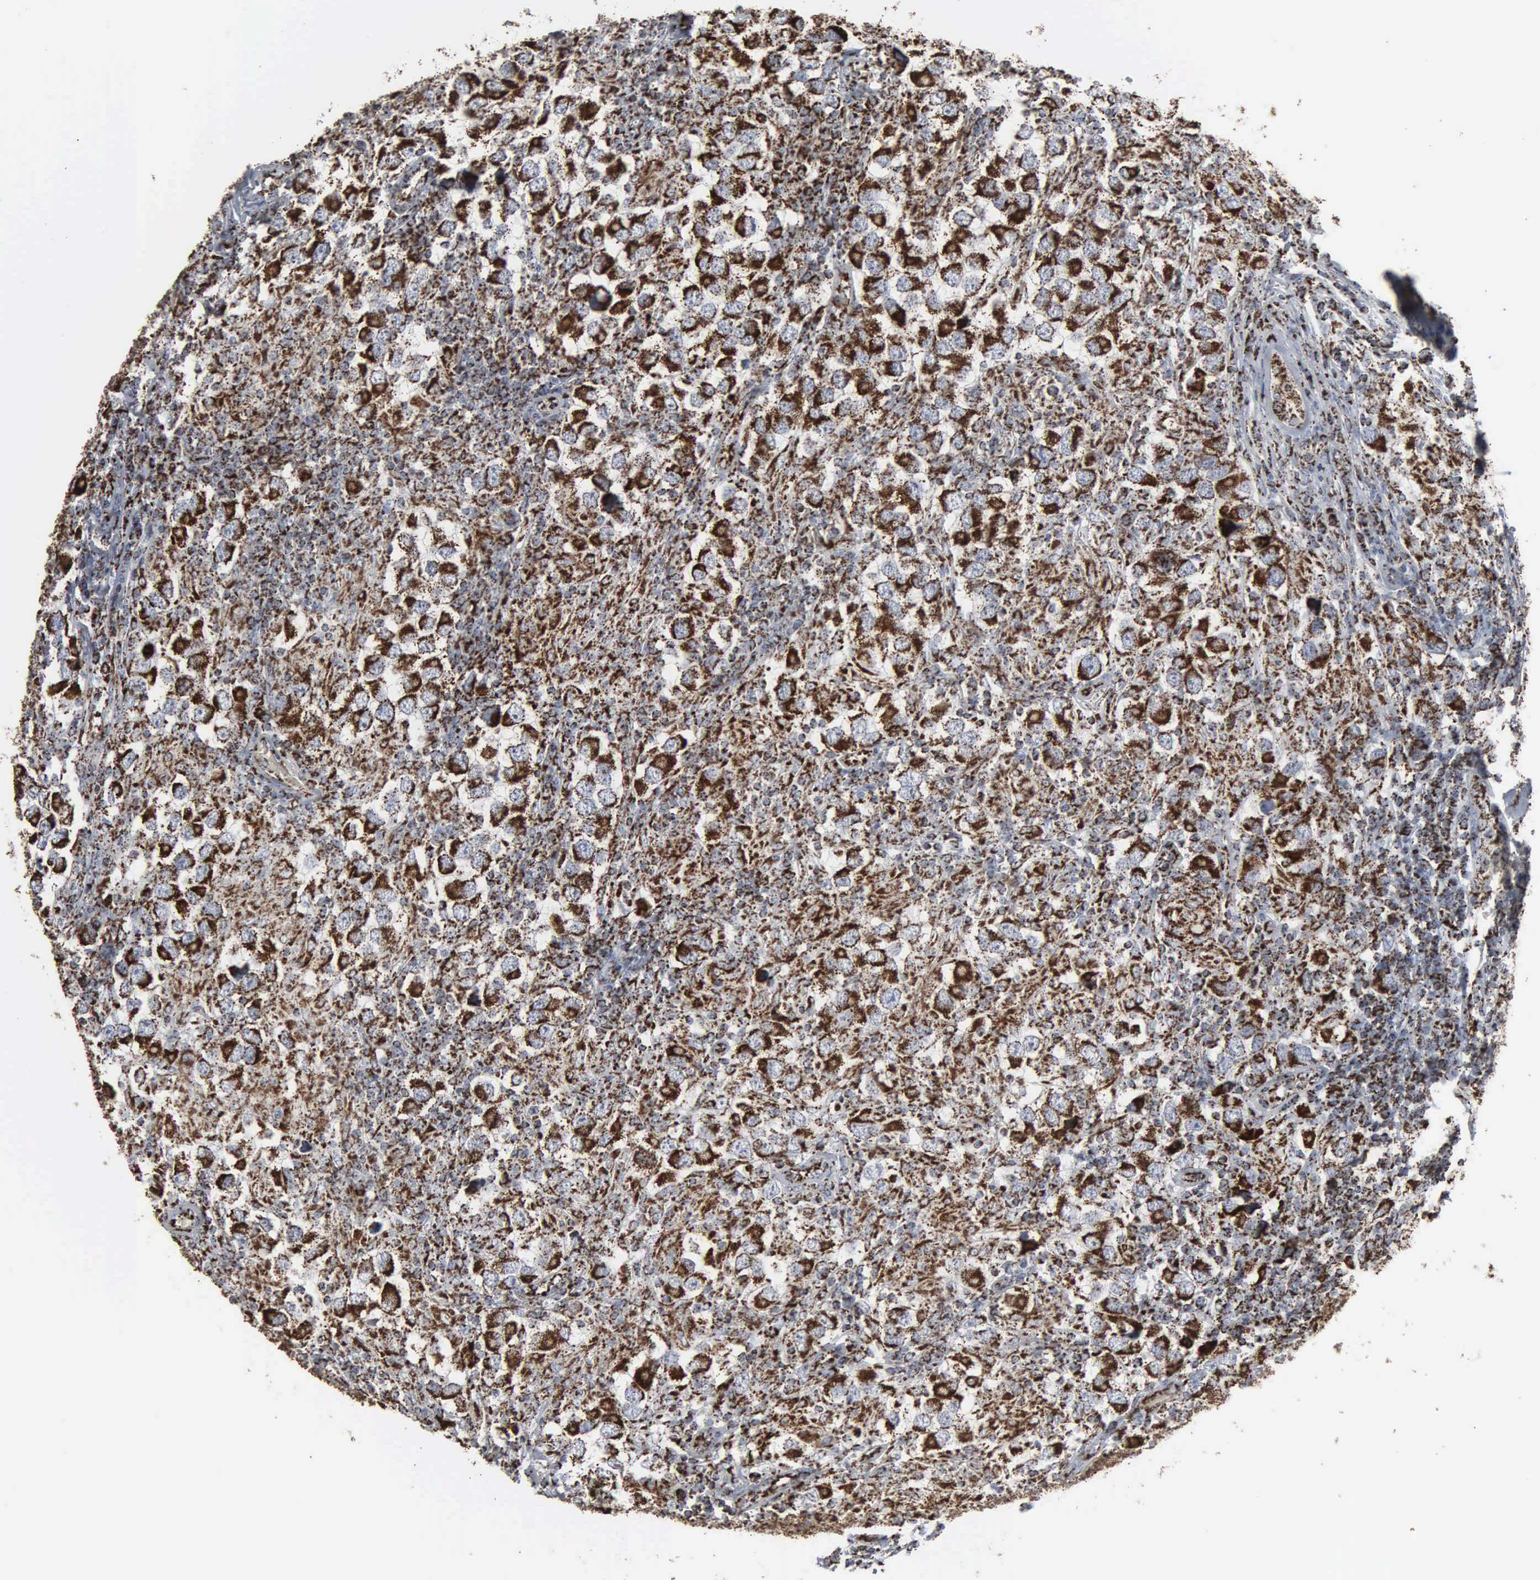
{"staining": {"intensity": "strong", "quantity": ">75%", "location": "cytoplasmic/membranous"}, "tissue": "testis cancer", "cell_type": "Tumor cells", "image_type": "cancer", "snomed": [{"axis": "morphology", "description": "Carcinoma, Embryonal, NOS"}, {"axis": "topography", "description": "Testis"}], "caption": "Testis embryonal carcinoma stained with a protein marker demonstrates strong staining in tumor cells.", "gene": "HSPA9", "patient": {"sex": "male", "age": 21}}